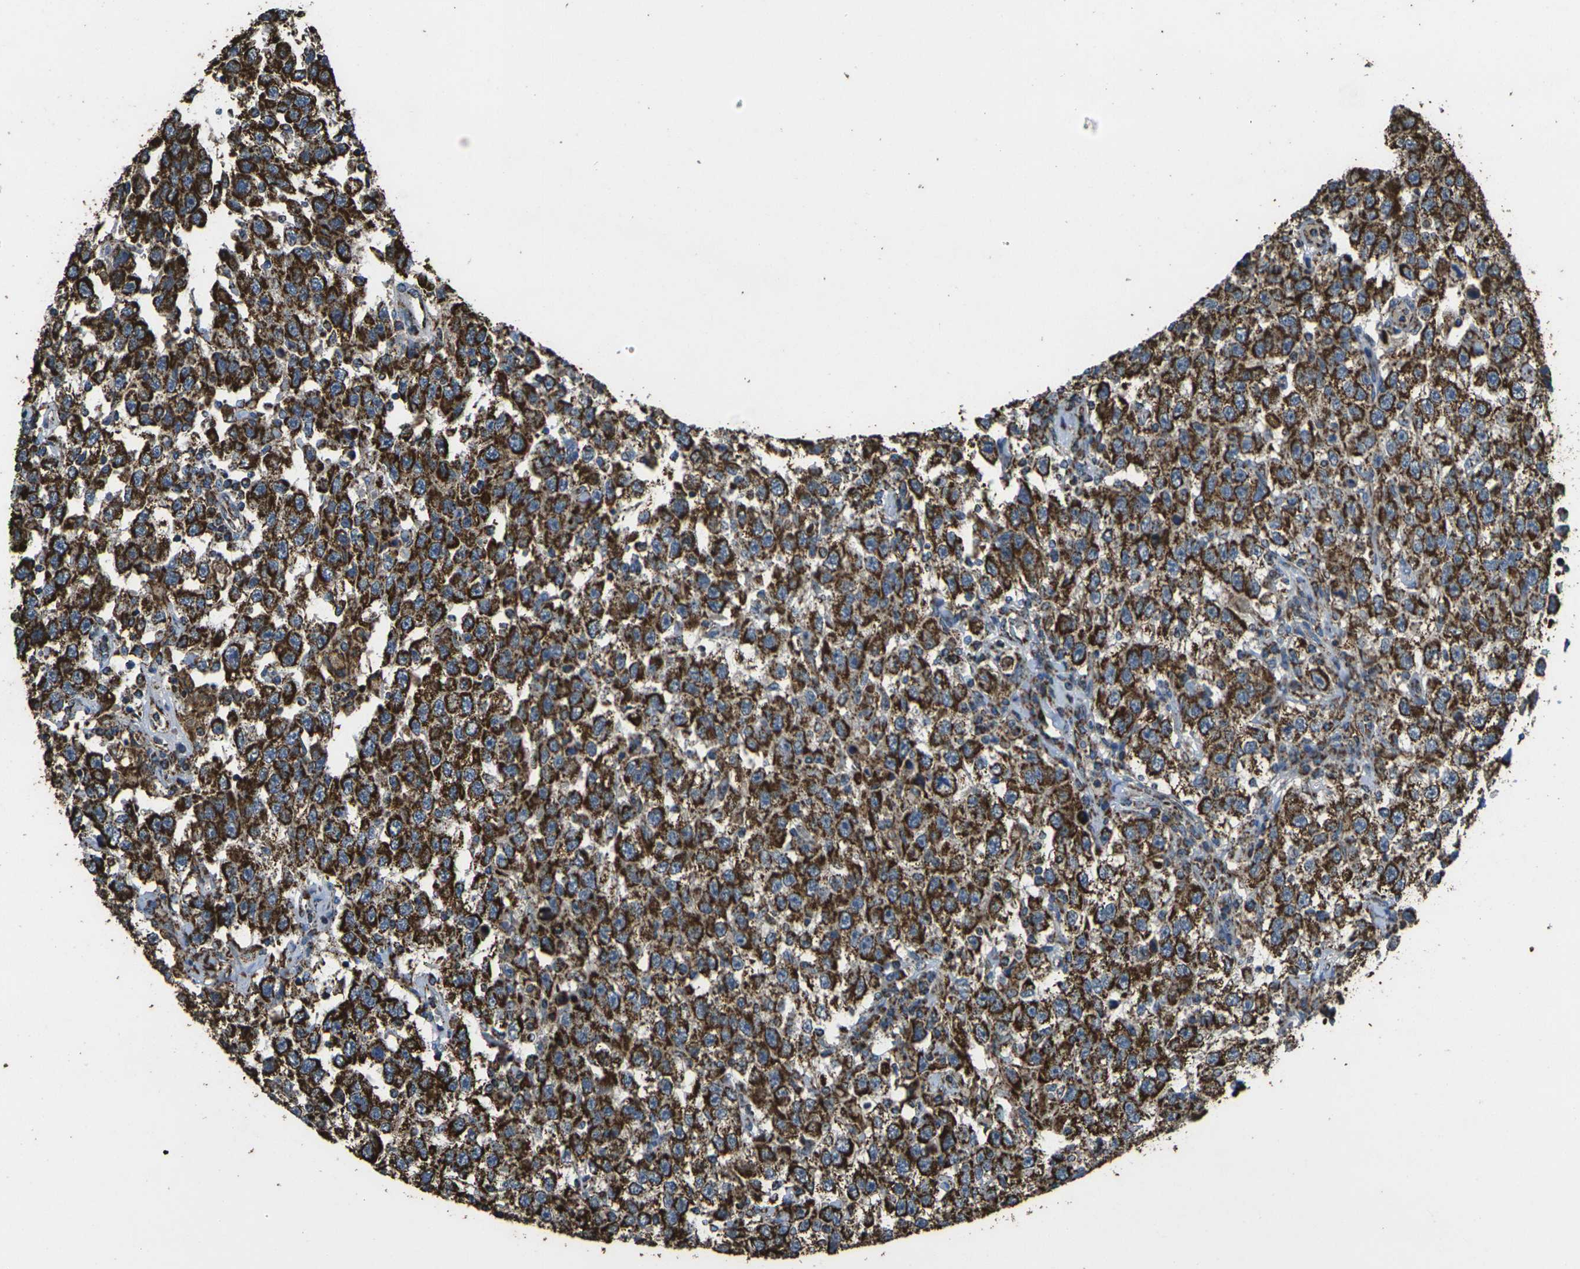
{"staining": {"intensity": "strong", "quantity": ">75%", "location": "cytoplasmic/membranous"}, "tissue": "testis cancer", "cell_type": "Tumor cells", "image_type": "cancer", "snomed": [{"axis": "morphology", "description": "Seminoma, NOS"}, {"axis": "topography", "description": "Testis"}], "caption": "IHC histopathology image of testis cancer (seminoma) stained for a protein (brown), which exhibits high levels of strong cytoplasmic/membranous positivity in approximately >75% of tumor cells.", "gene": "KLHL5", "patient": {"sex": "male", "age": 41}}